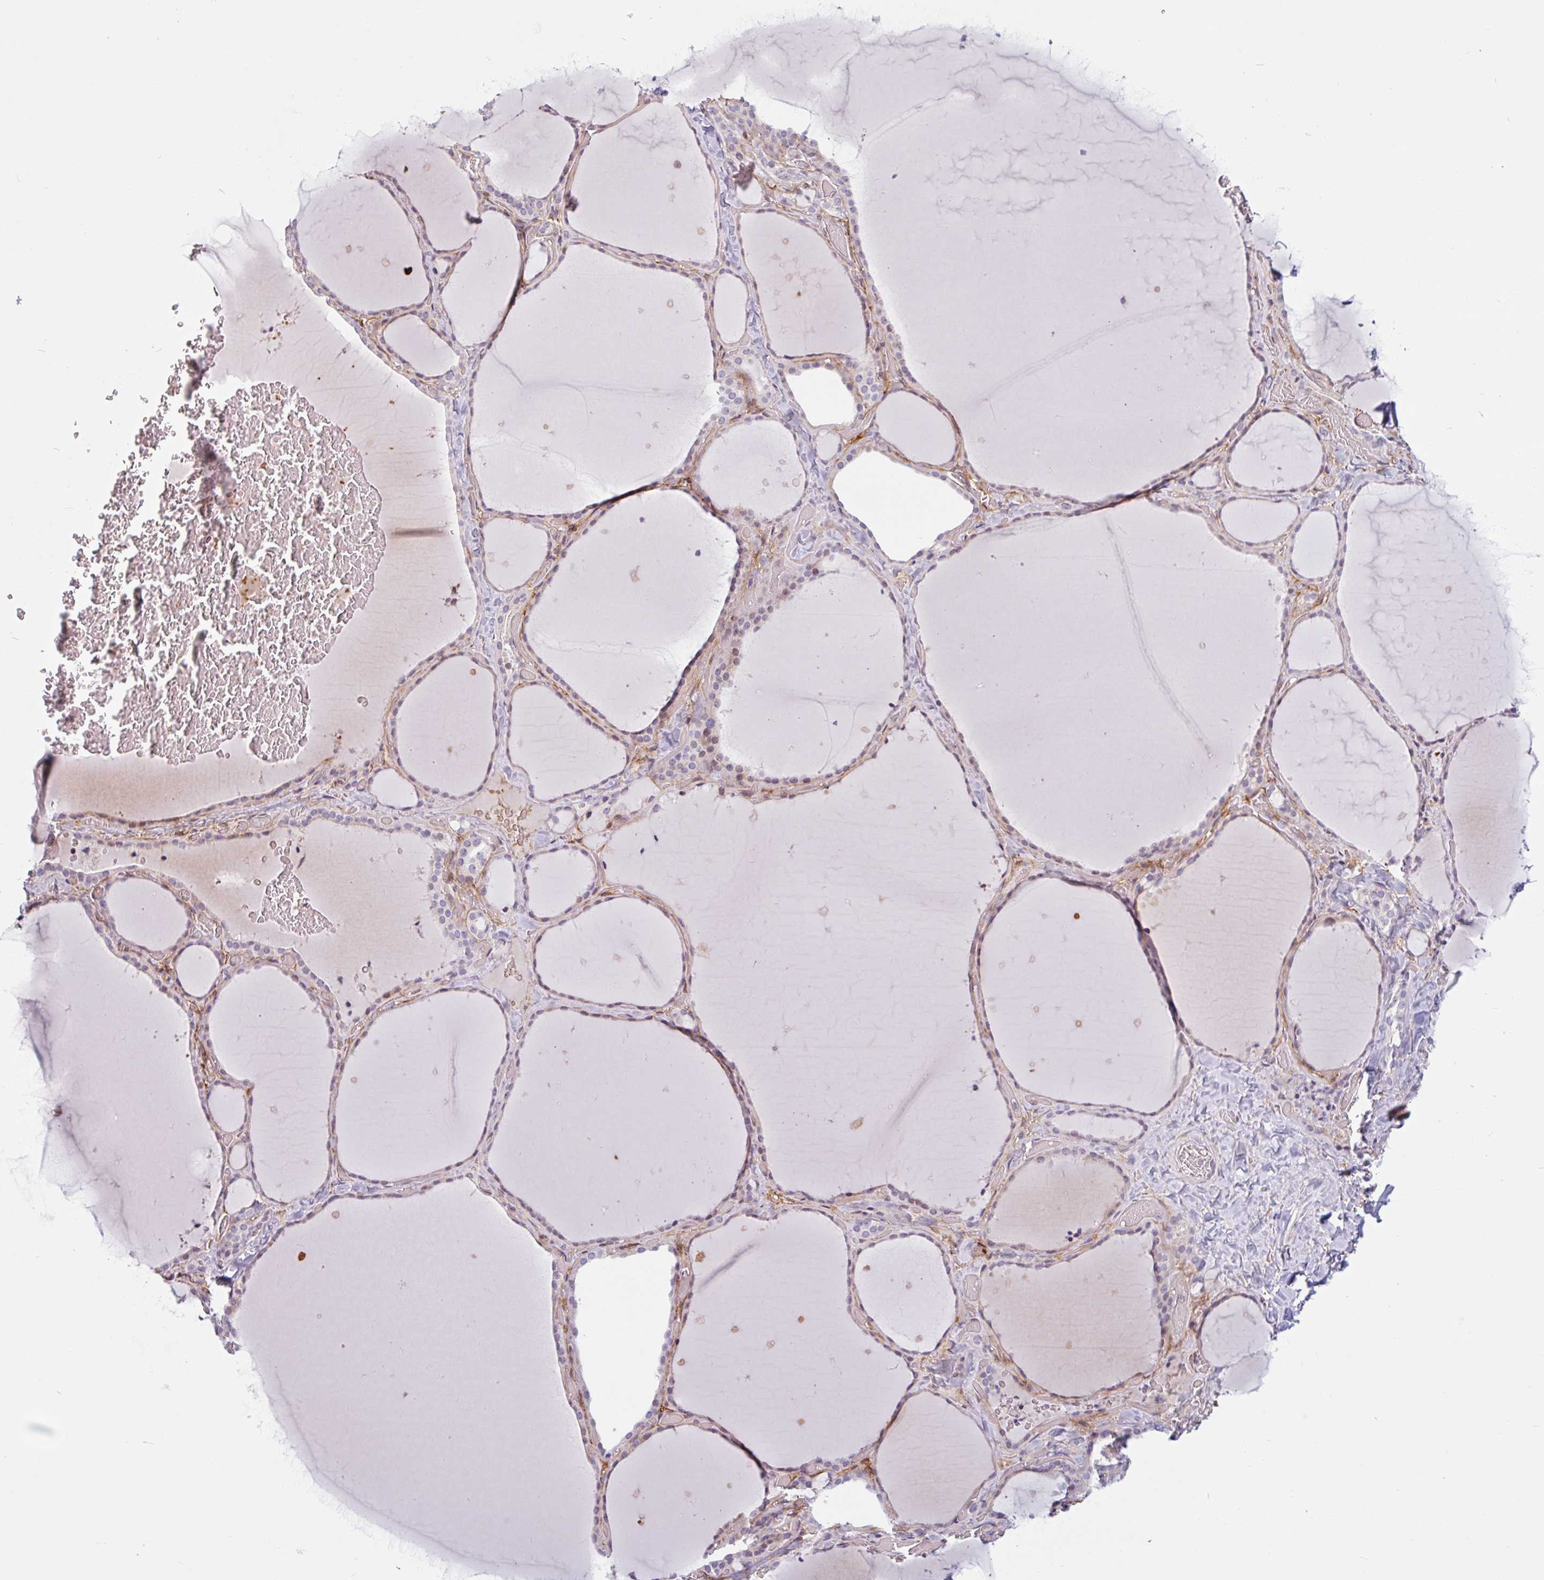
{"staining": {"intensity": "moderate", "quantity": "<25%", "location": "nuclear"}, "tissue": "thyroid gland", "cell_type": "Glandular cells", "image_type": "normal", "snomed": [{"axis": "morphology", "description": "Normal tissue, NOS"}, {"axis": "topography", "description": "Thyroid gland"}], "caption": "High-magnification brightfield microscopy of benign thyroid gland stained with DAB (3,3'-diaminobenzidine) (brown) and counterstained with hematoxylin (blue). glandular cells exhibit moderate nuclear staining is seen in about<25% of cells. (DAB (3,3'-diaminobenzidine) IHC with brightfield microscopy, high magnification).", "gene": "TMEM119", "patient": {"sex": "female", "age": 36}}